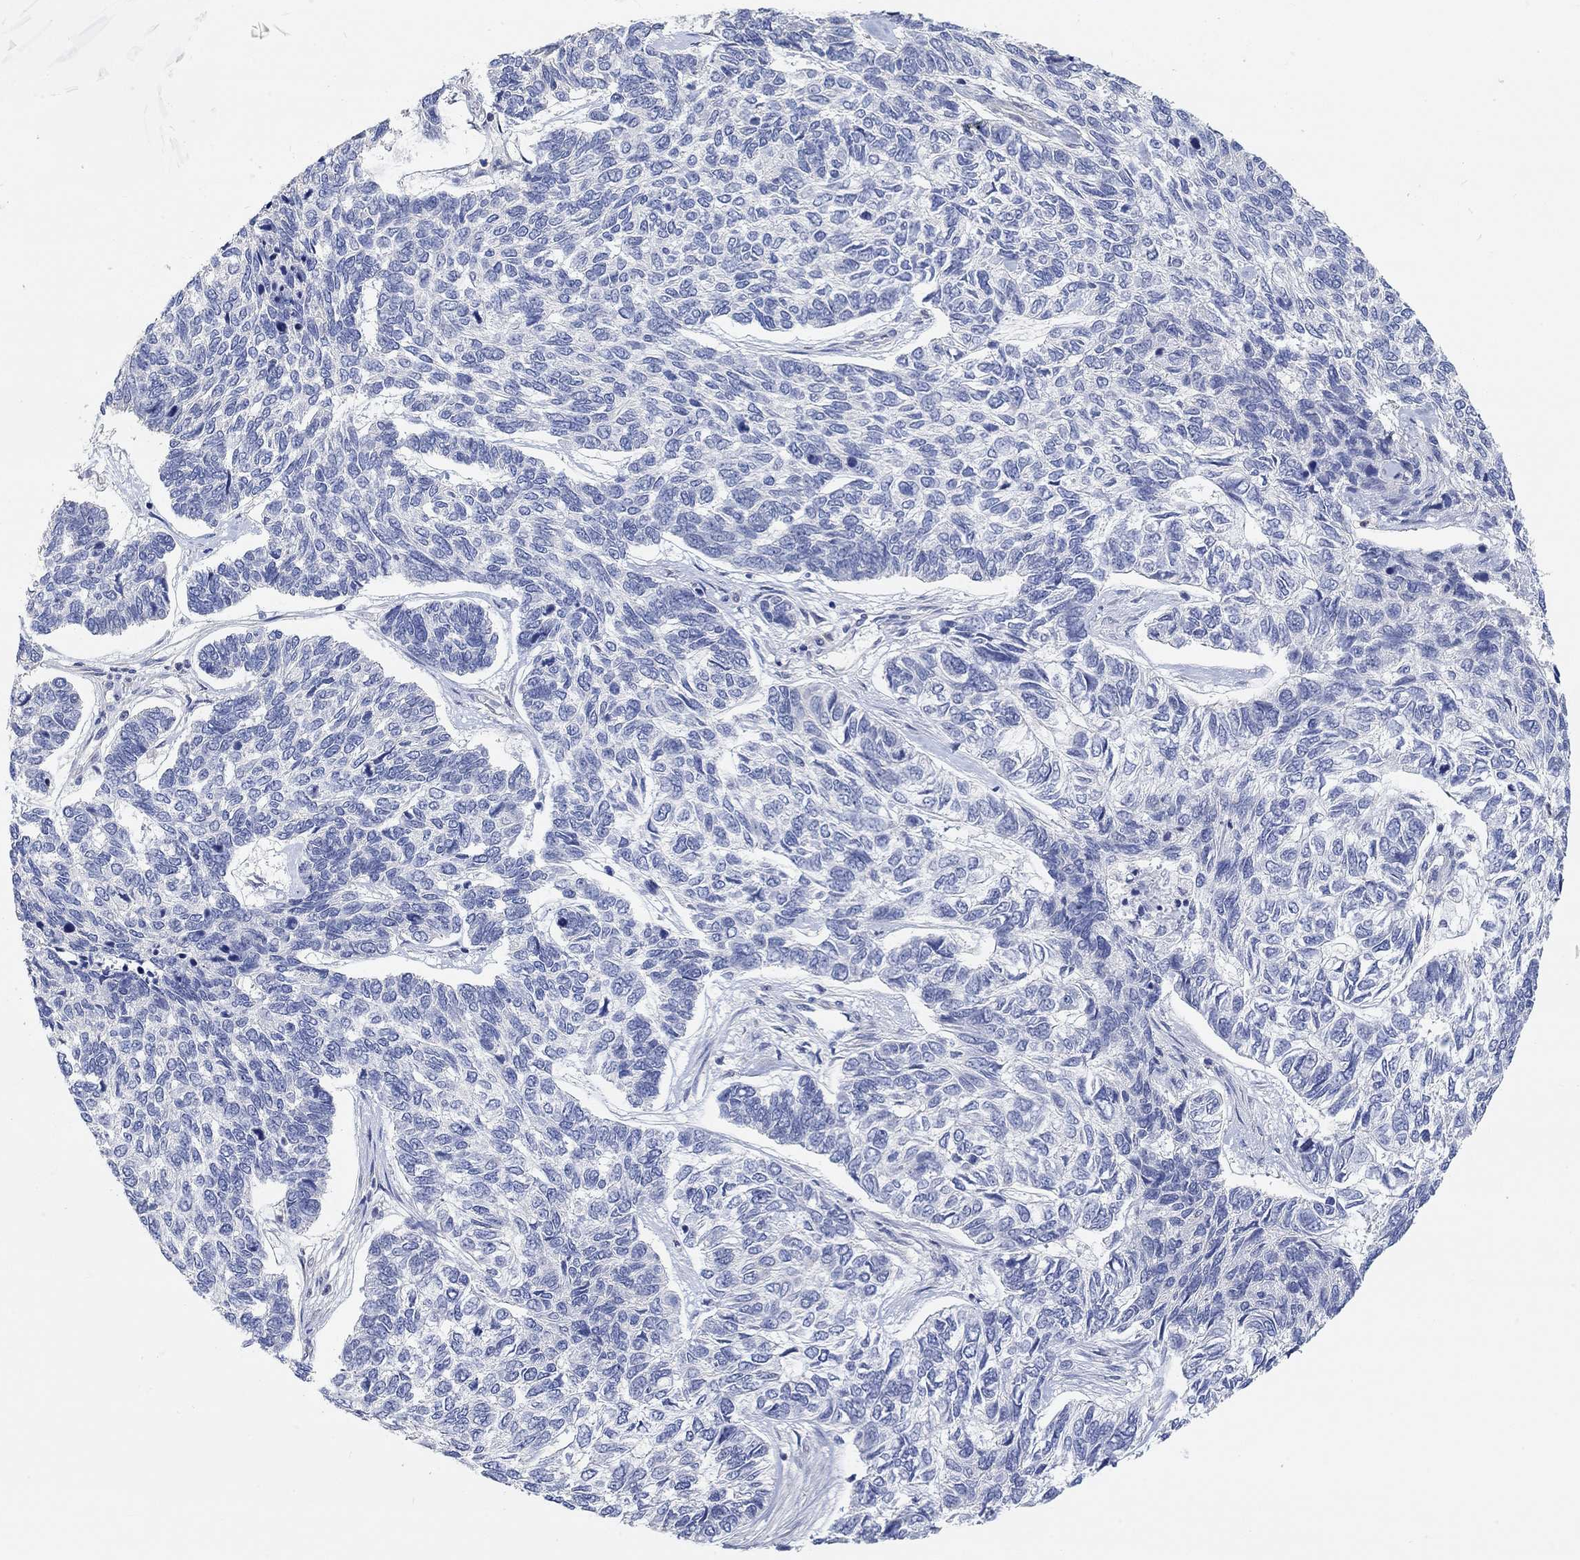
{"staining": {"intensity": "negative", "quantity": "none", "location": "none"}, "tissue": "skin cancer", "cell_type": "Tumor cells", "image_type": "cancer", "snomed": [{"axis": "morphology", "description": "Basal cell carcinoma"}, {"axis": "topography", "description": "Skin"}], "caption": "There is no significant expression in tumor cells of skin cancer (basal cell carcinoma).", "gene": "NLRP14", "patient": {"sex": "female", "age": 65}}